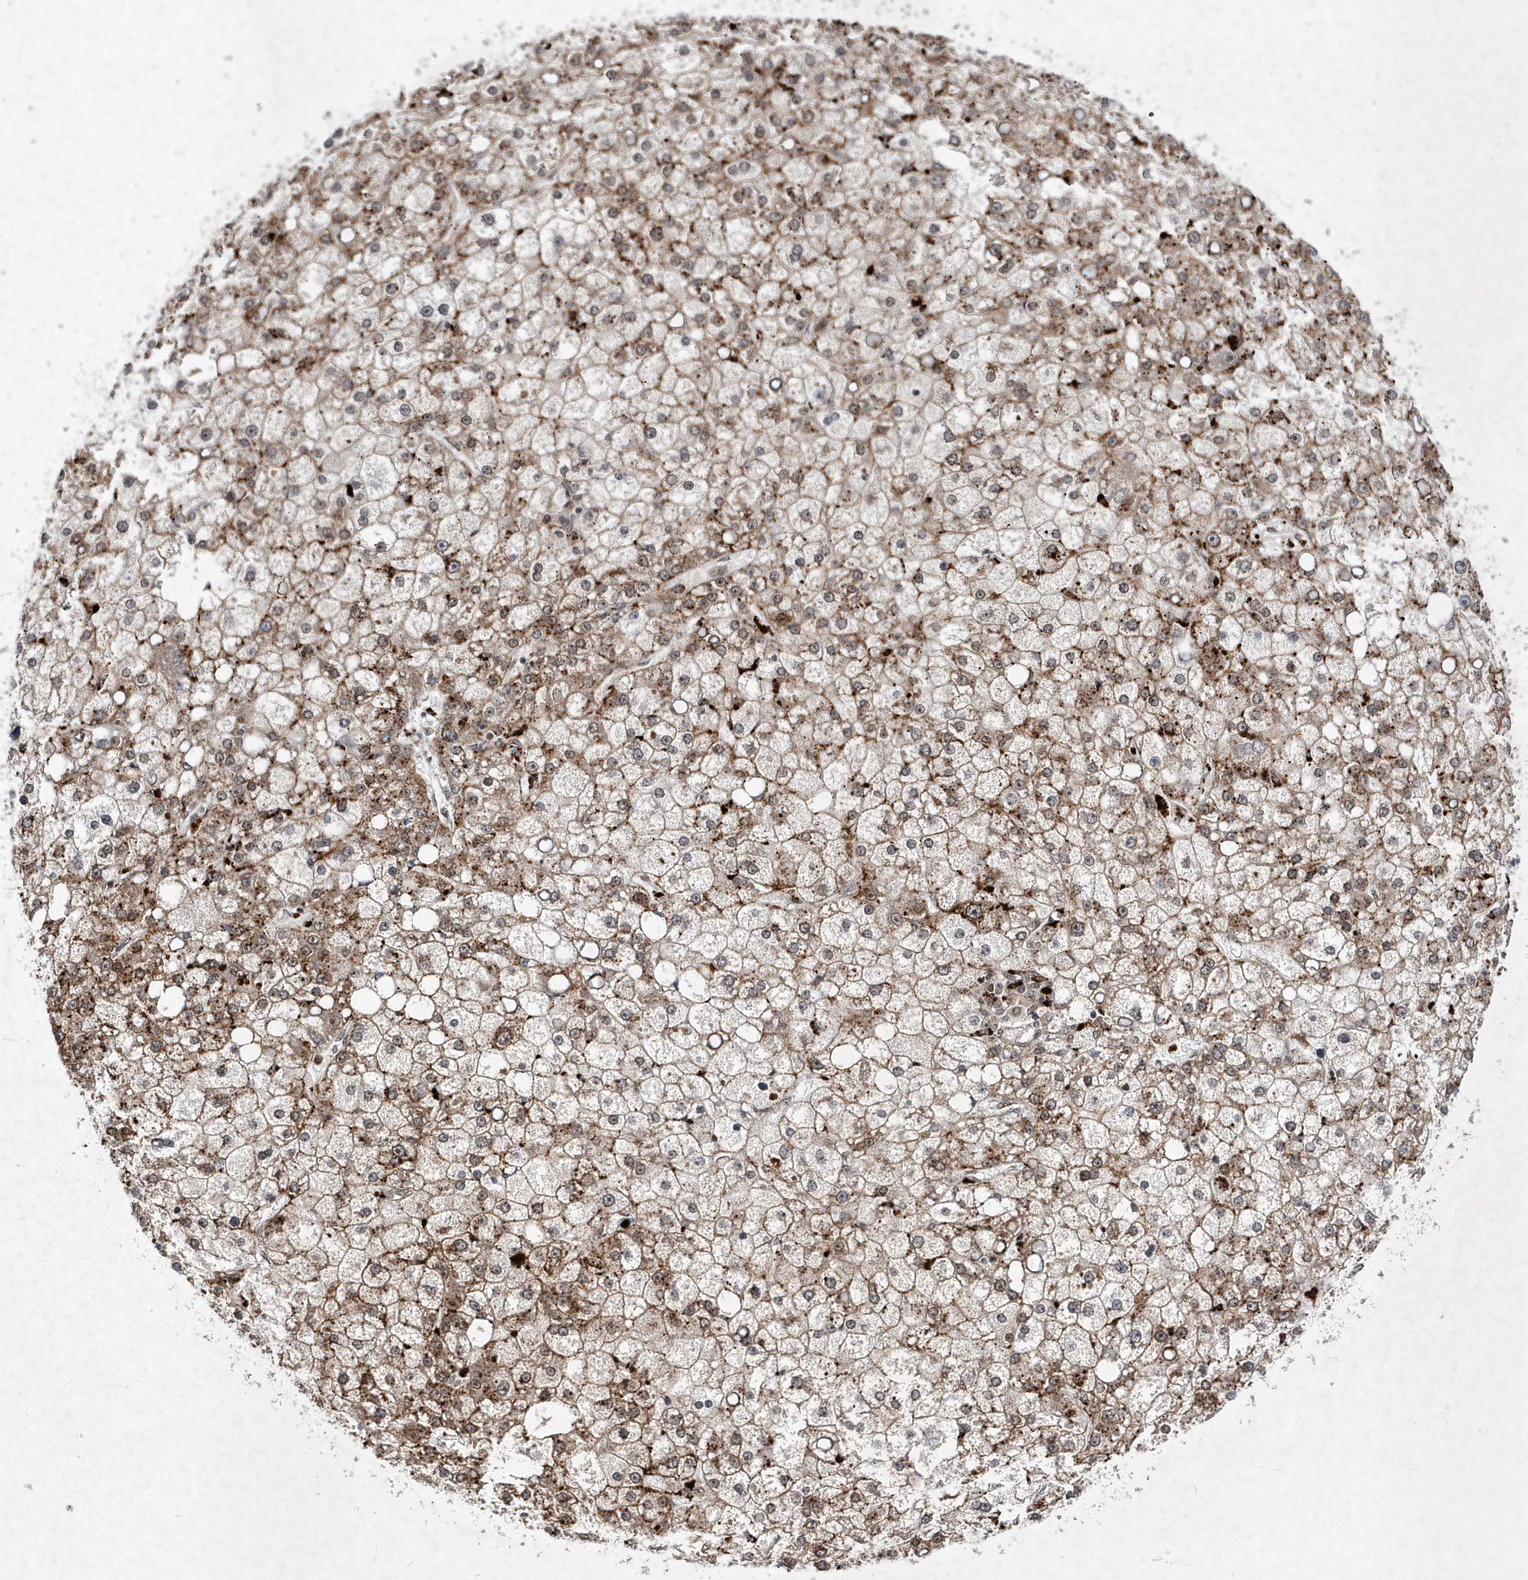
{"staining": {"intensity": "weak", "quantity": "25%-75%", "location": "nuclear"}, "tissue": "liver cancer", "cell_type": "Tumor cells", "image_type": "cancer", "snomed": [{"axis": "morphology", "description": "Carcinoma, Hepatocellular, NOS"}, {"axis": "topography", "description": "Liver"}], "caption": "Approximately 25%-75% of tumor cells in liver hepatocellular carcinoma reveal weak nuclear protein staining as visualized by brown immunohistochemical staining.", "gene": "SOWAHB", "patient": {"sex": "male", "age": 67}}